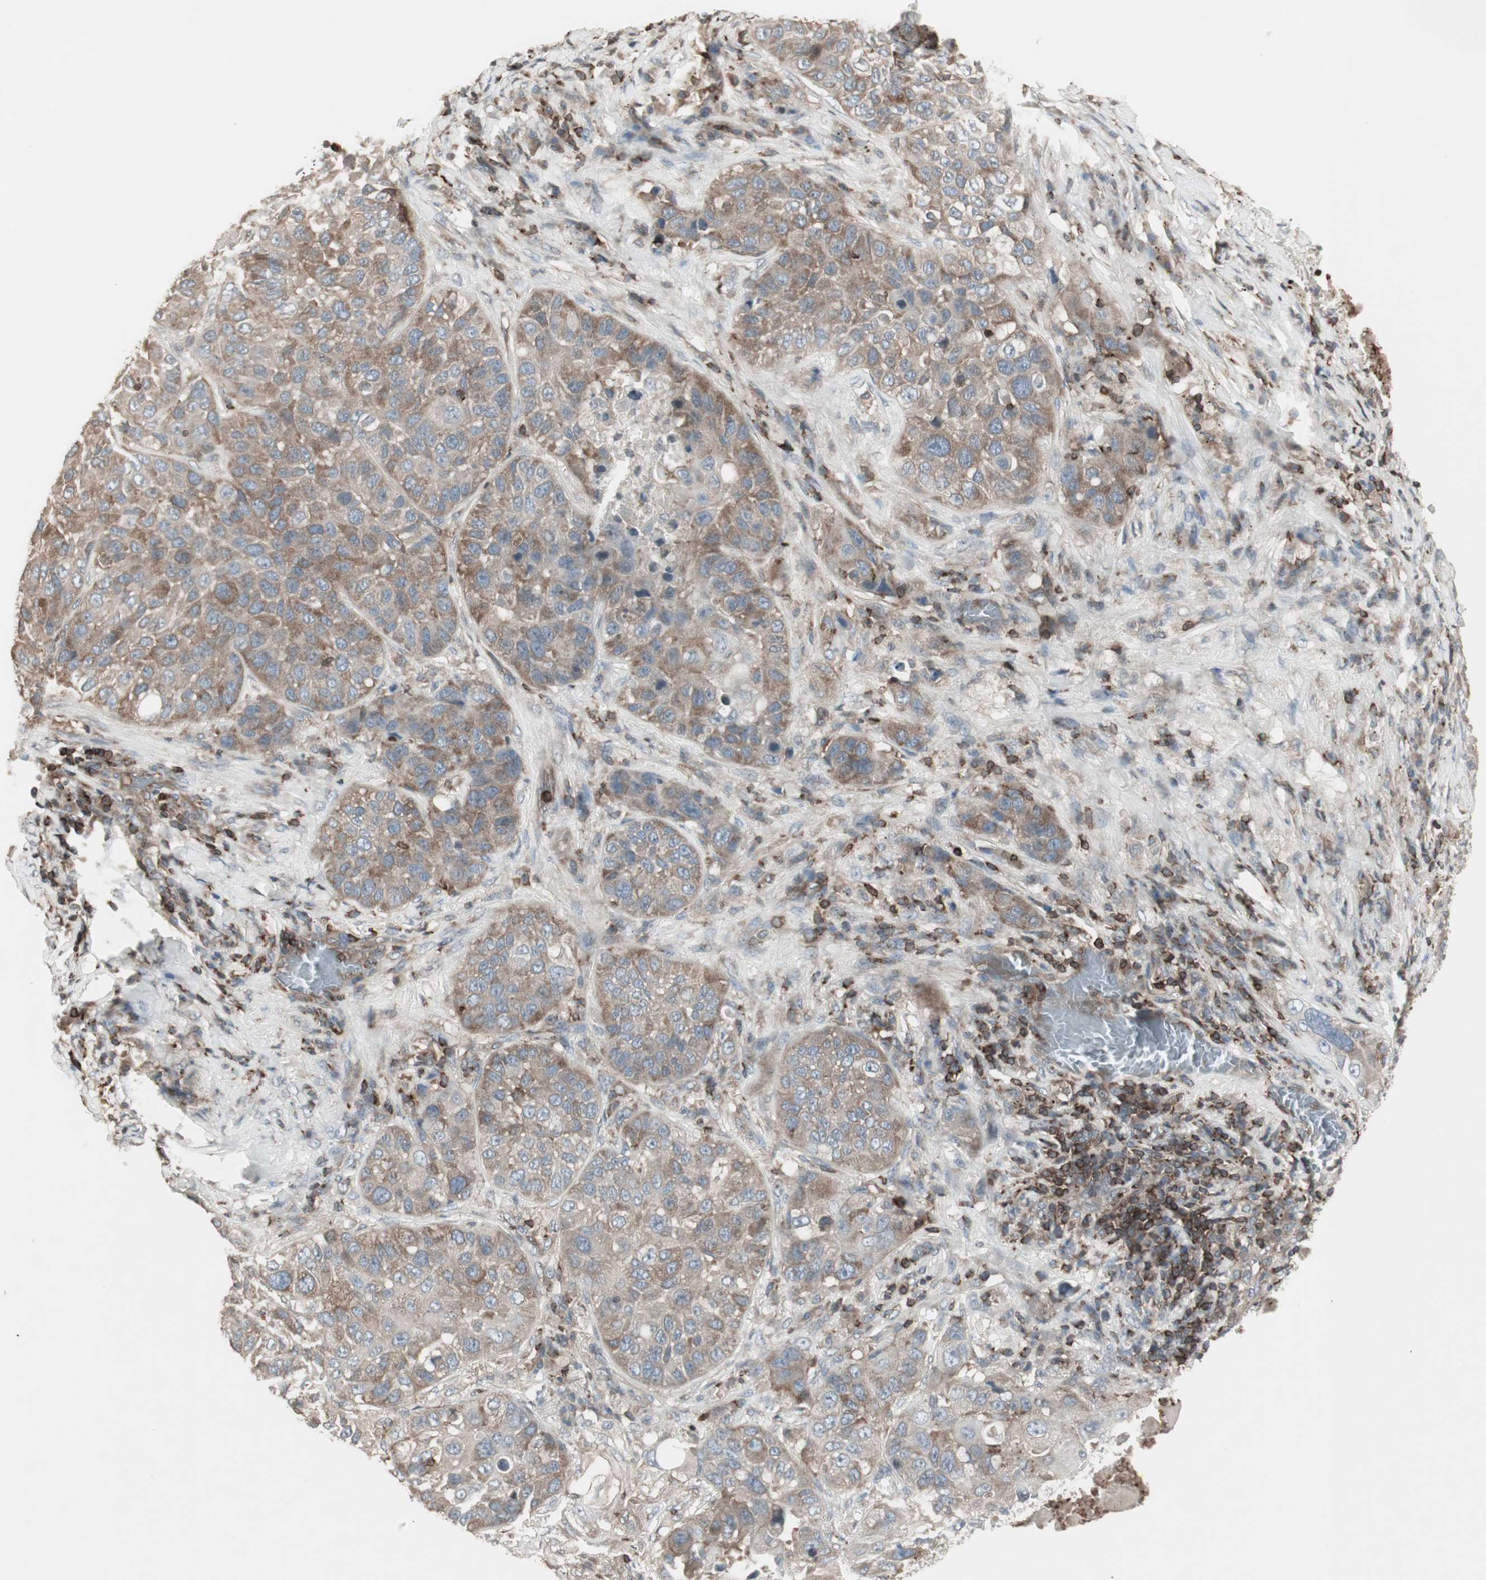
{"staining": {"intensity": "weak", "quantity": ">75%", "location": "cytoplasmic/membranous"}, "tissue": "lung cancer", "cell_type": "Tumor cells", "image_type": "cancer", "snomed": [{"axis": "morphology", "description": "Squamous cell carcinoma, NOS"}, {"axis": "topography", "description": "Lung"}], "caption": "DAB (3,3'-diaminobenzidine) immunohistochemical staining of human lung squamous cell carcinoma exhibits weak cytoplasmic/membranous protein expression in approximately >75% of tumor cells.", "gene": "ARHGEF1", "patient": {"sex": "male", "age": 57}}